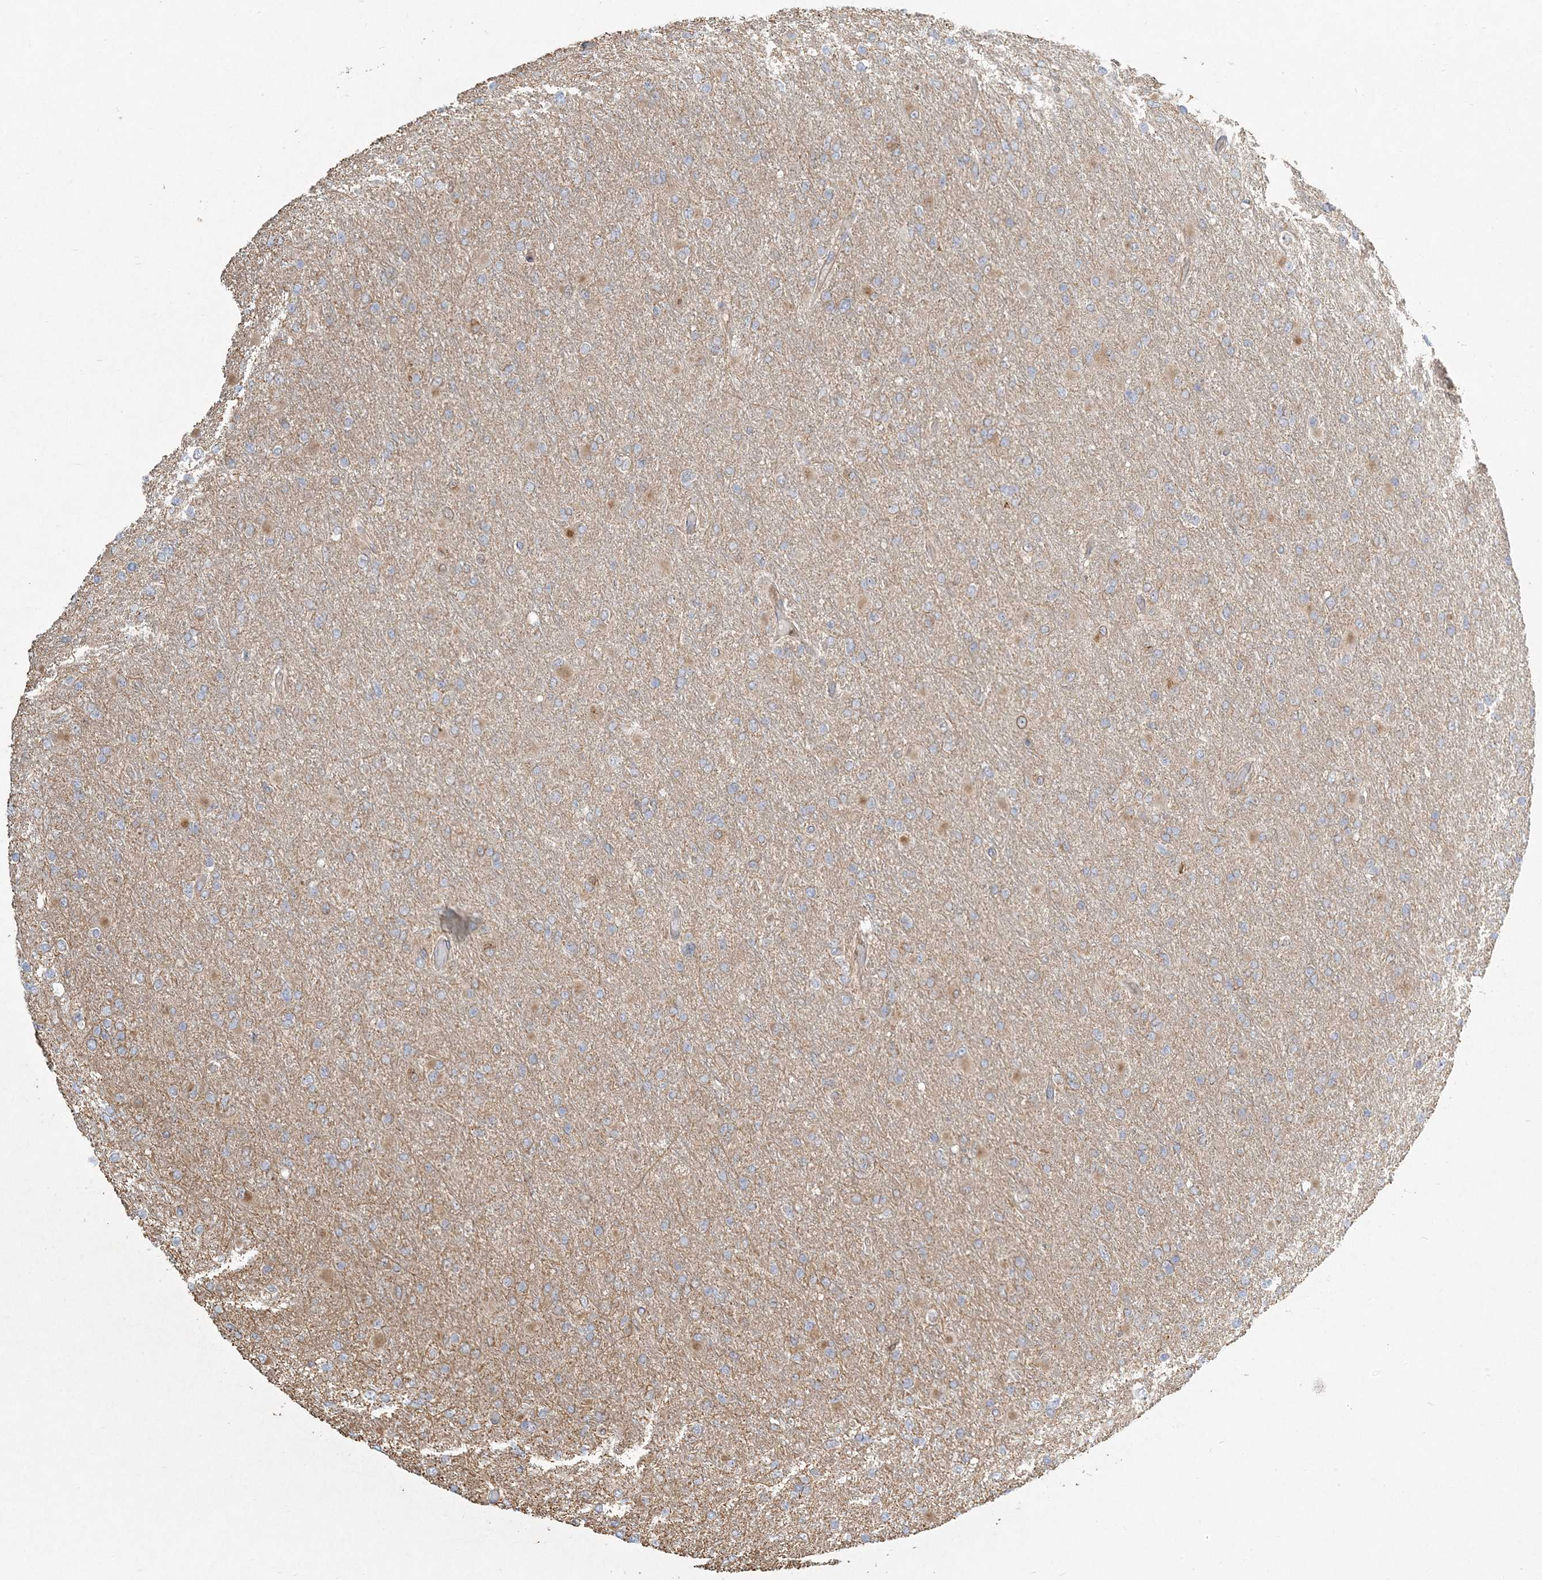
{"staining": {"intensity": "weak", "quantity": "<25%", "location": "cytoplasmic/membranous"}, "tissue": "glioma", "cell_type": "Tumor cells", "image_type": "cancer", "snomed": [{"axis": "morphology", "description": "Glioma, malignant, High grade"}, {"axis": "topography", "description": "Cerebral cortex"}], "caption": "Protein analysis of high-grade glioma (malignant) shows no significant positivity in tumor cells.", "gene": "AP1AR", "patient": {"sex": "female", "age": 36}}